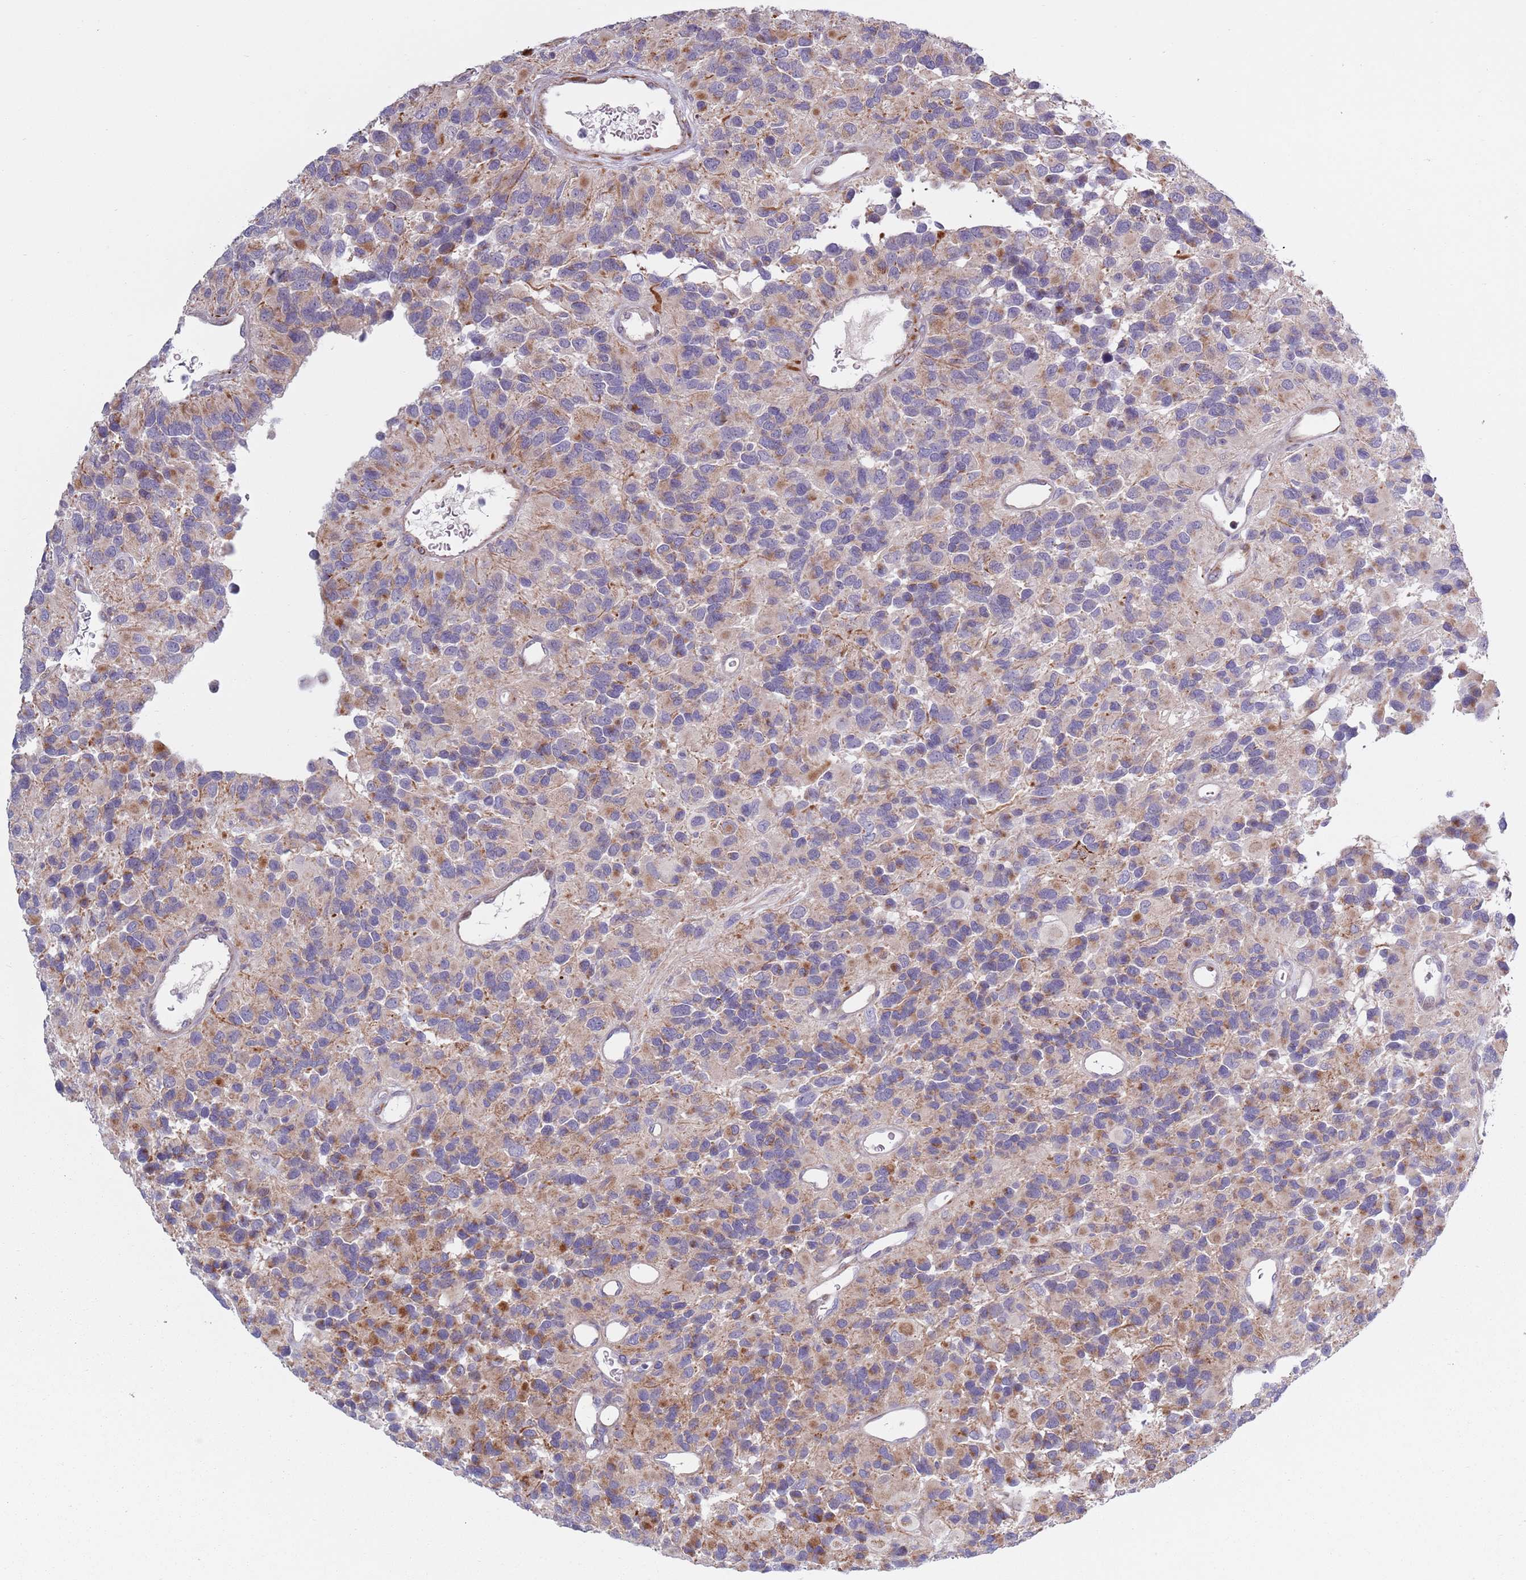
{"staining": {"intensity": "moderate", "quantity": ">75%", "location": "cytoplasmic/membranous"}, "tissue": "glioma", "cell_type": "Tumor cells", "image_type": "cancer", "snomed": [{"axis": "morphology", "description": "Glioma, malignant, High grade"}, {"axis": "topography", "description": "Brain"}], "caption": "Tumor cells display medium levels of moderate cytoplasmic/membranous positivity in approximately >75% of cells in glioma.", "gene": "TYW1", "patient": {"sex": "male", "age": 77}}